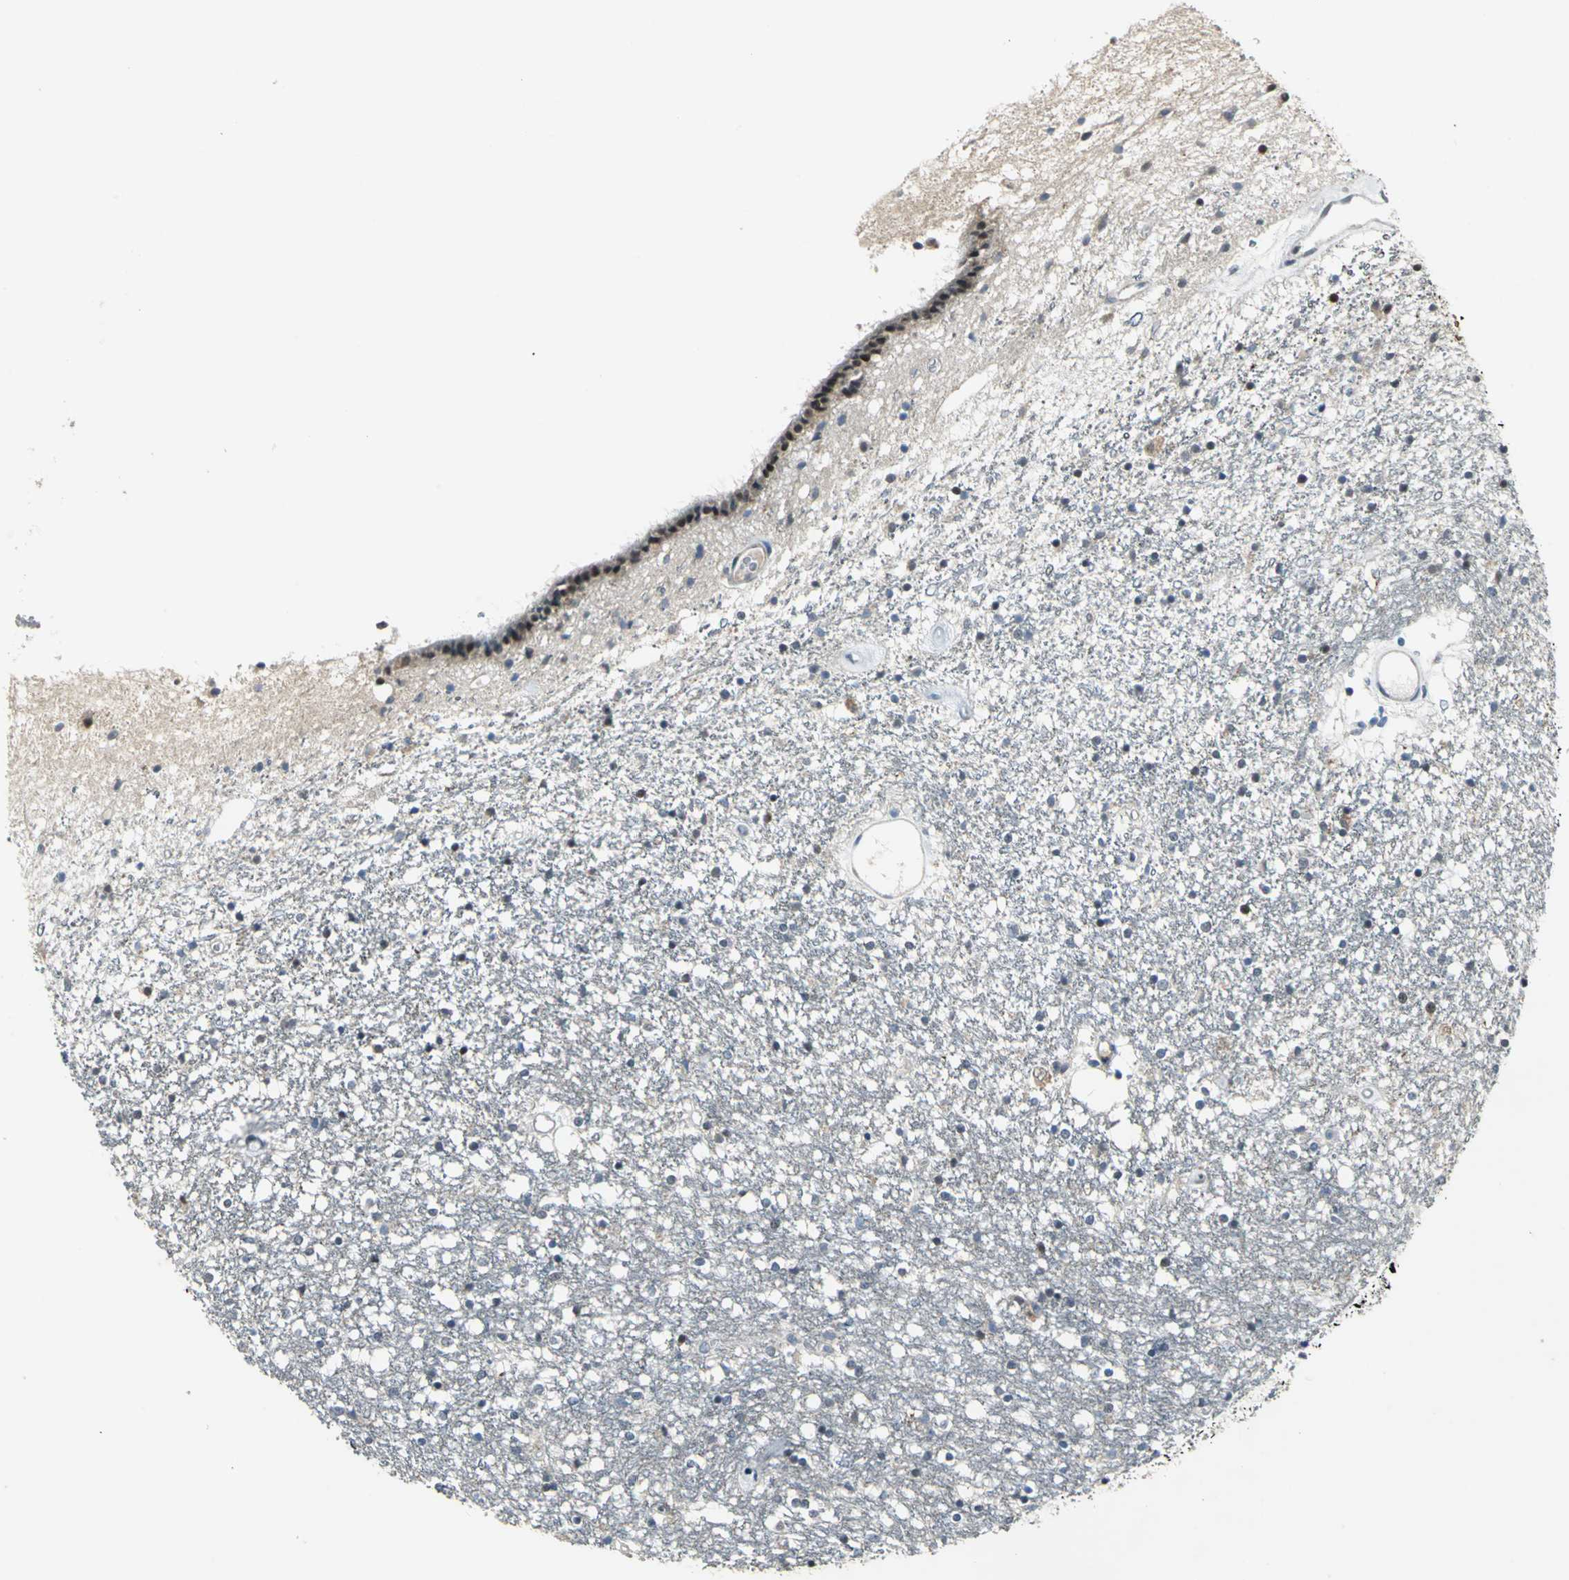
{"staining": {"intensity": "moderate", "quantity": "<25%", "location": "cytoplasmic/membranous,nuclear"}, "tissue": "caudate", "cell_type": "Glial cells", "image_type": "normal", "snomed": [{"axis": "morphology", "description": "Normal tissue, NOS"}, {"axis": "topography", "description": "Lateral ventricle wall"}], "caption": "Glial cells show low levels of moderate cytoplasmic/membranous,nuclear positivity in approximately <25% of cells in normal human caudate.", "gene": "JADE3", "patient": {"sex": "female", "age": 54}}